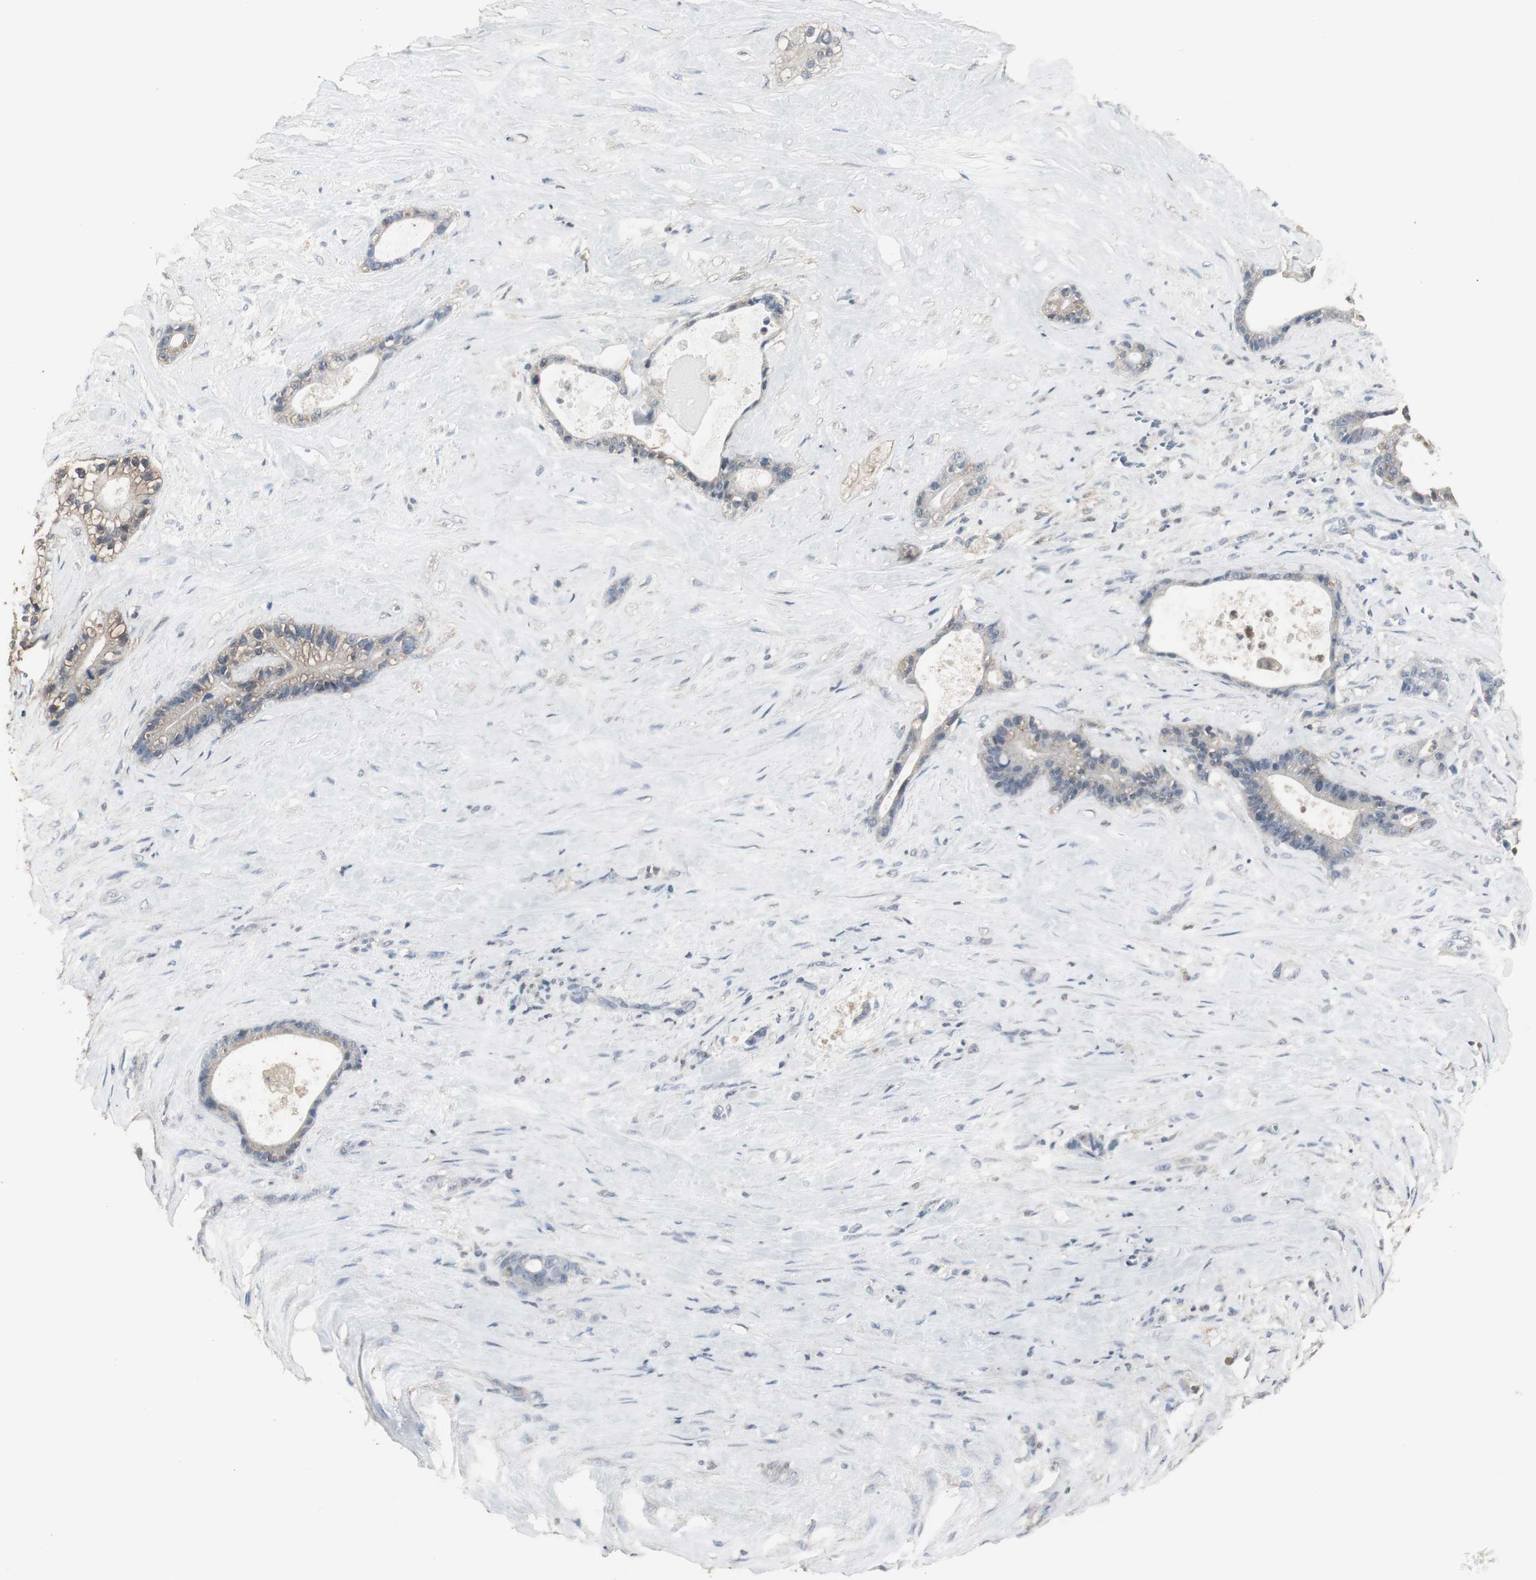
{"staining": {"intensity": "moderate", "quantity": "<25%", "location": "cytoplasmic/membranous"}, "tissue": "liver cancer", "cell_type": "Tumor cells", "image_type": "cancer", "snomed": [{"axis": "morphology", "description": "Cholangiocarcinoma"}, {"axis": "topography", "description": "Liver"}], "caption": "Immunohistochemical staining of liver cancer shows low levels of moderate cytoplasmic/membranous protein expression in approximately <25% of tumor cells.", "gene": "HPRT1", "patient": {"sex": "female", "age": 55}}